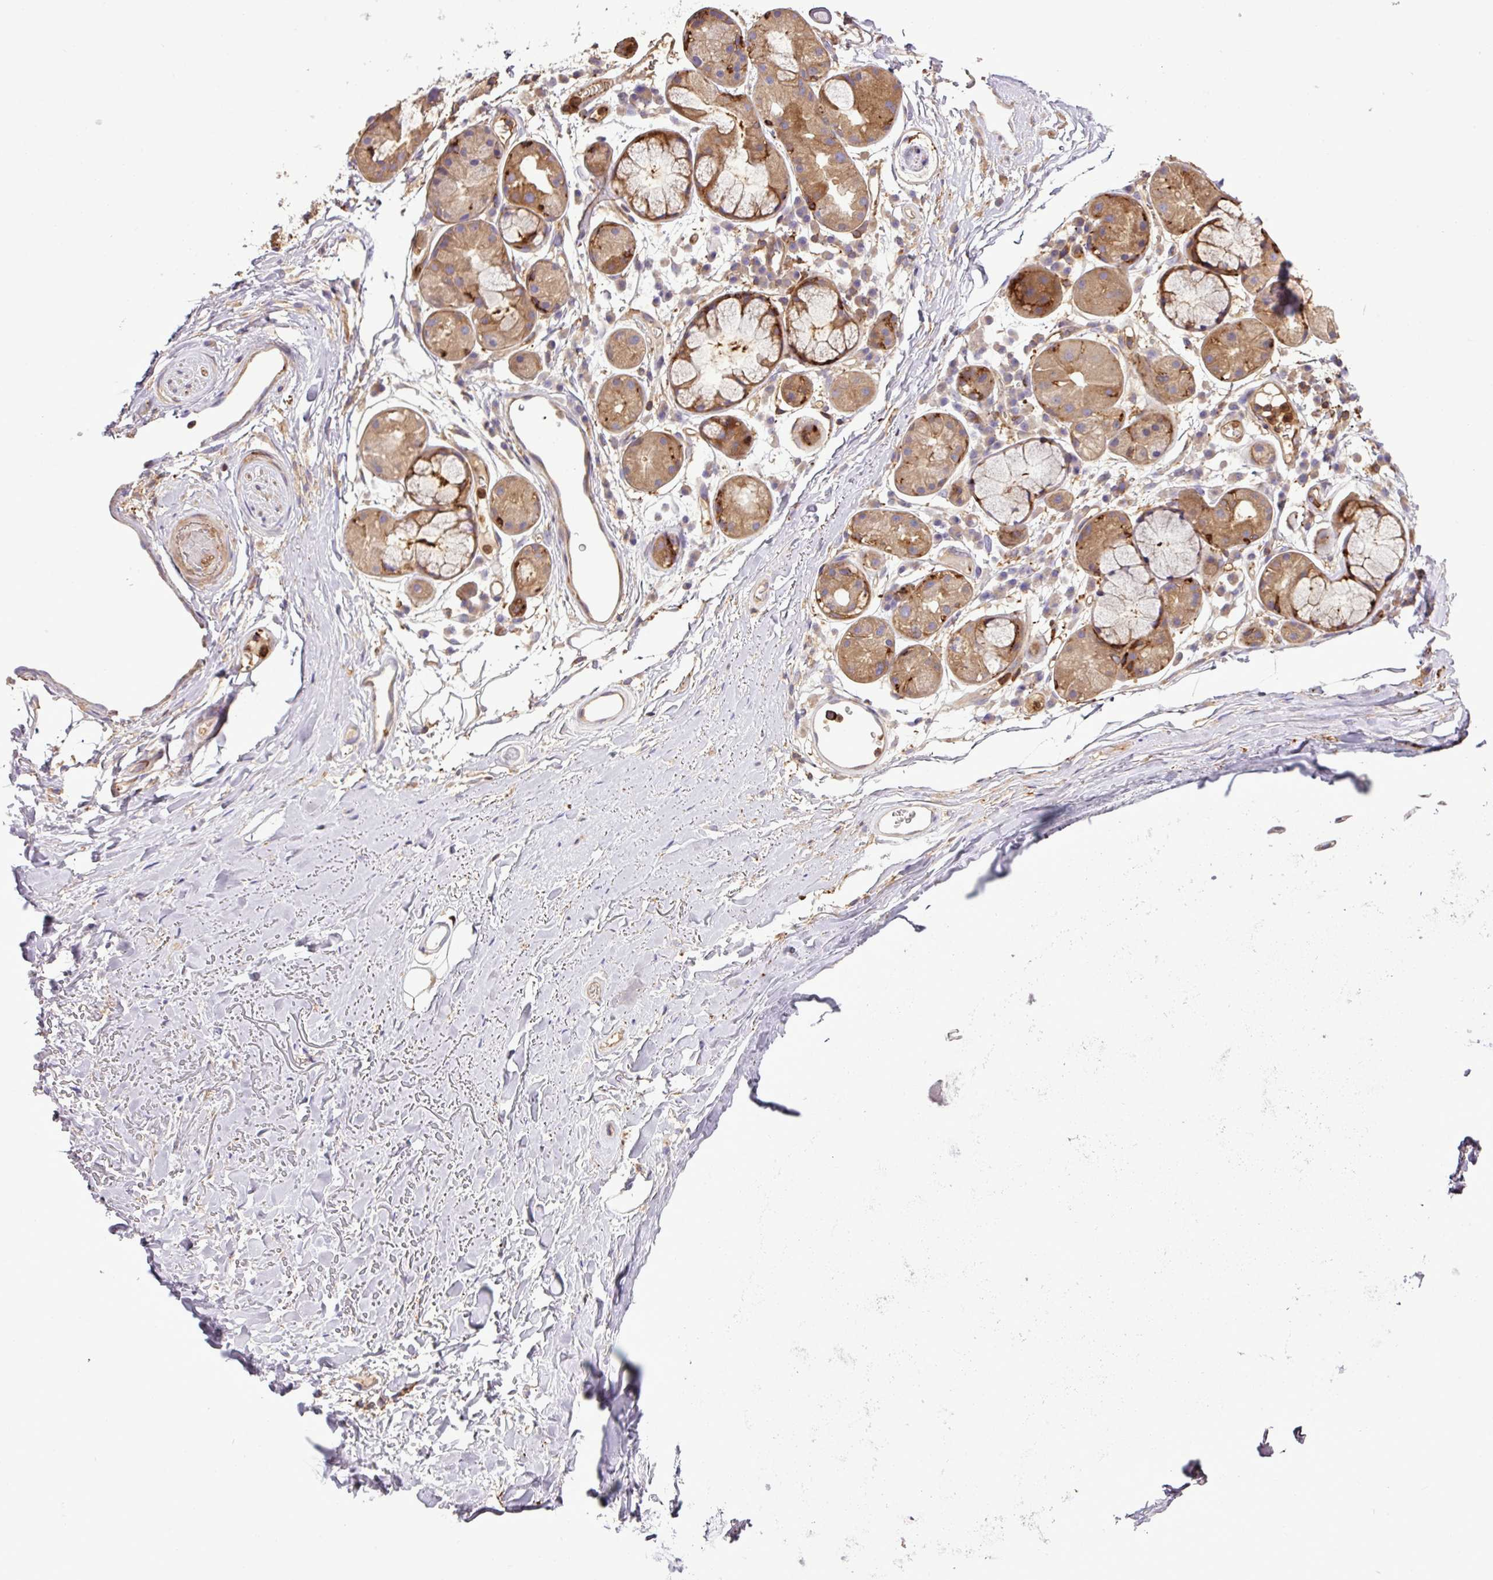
{"staining": {"intensity": "weak", "quantity": "<25%", "location": "cytoplasmic/membranous"}, "tissue": "adipose tissue", "cell_type": "Adipocytes", "image_type": "normal", "snomed": [{"axis": "morphology", "description": "Normal tissue, NOS"}, {"axis": "topography", "description": "Cartilage tissue"}], "caption": "Adipocytes show no significant protein staining in unremarkable adipose tissue.", "gene": "PGAP6", "patient": {"sex": "male", "age": 80}}